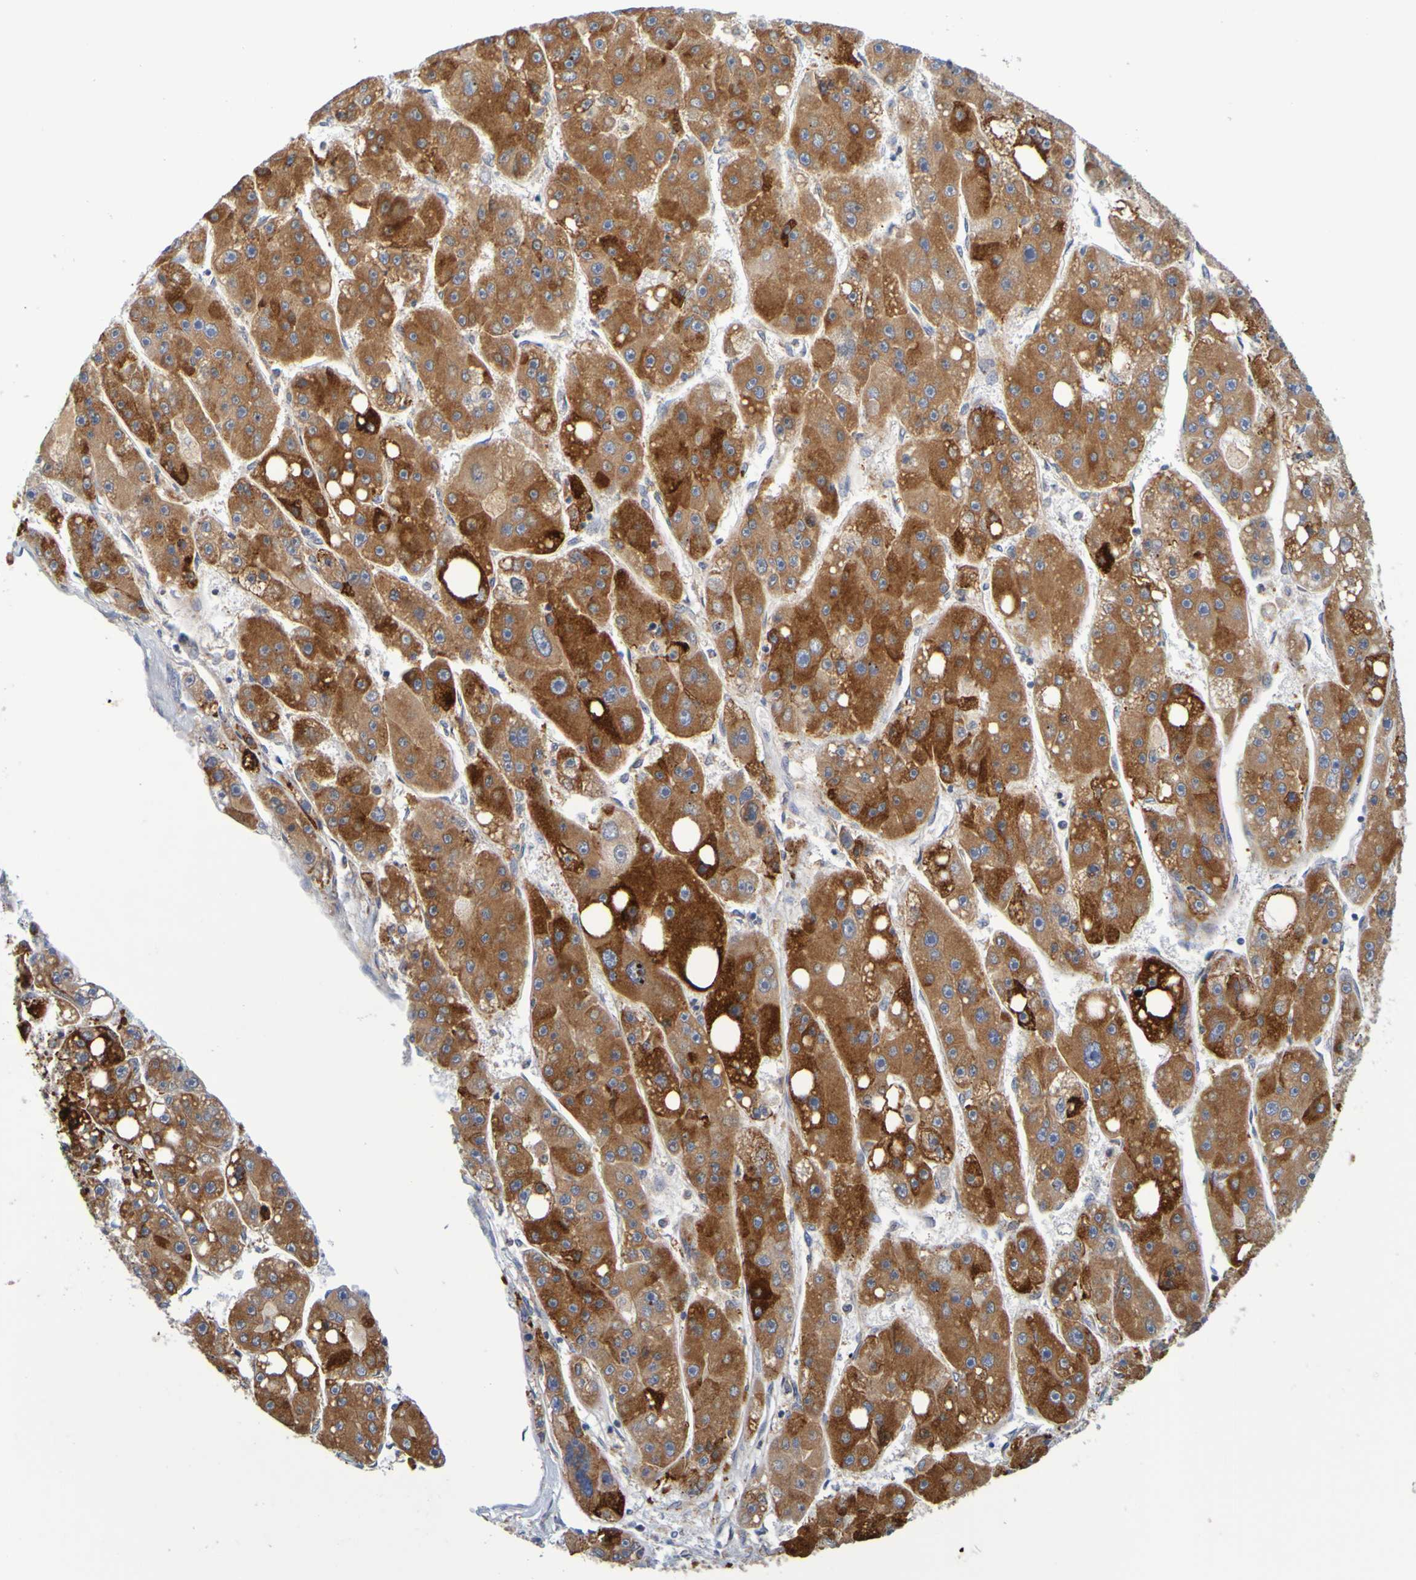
{"staining": {"intensity": "strong", "quantity": "25%-75%", "location": "cytoplasmic/membranous"}, "tissue": "liver cancer", "cell_type": "Tumor cells", "image_type": "cancer", "snomed": [{"axis": "morphology", "description": "Carcinoma, Hepatocellular, NOS"}, {"axis": "topography", "description": "Liver"}], "caption": "A brown stain highlights strong cytoplasmic/membranous positivity of a protein in human hepatocellular carcinoma (liver) tumor cells. The protein is stained brown, and the nuclei are stained in blue (DAB IHC with brightfield microscopy, high magnification).", "gene": "SIL1", "patient": {"sex": "female", "age": 61}}